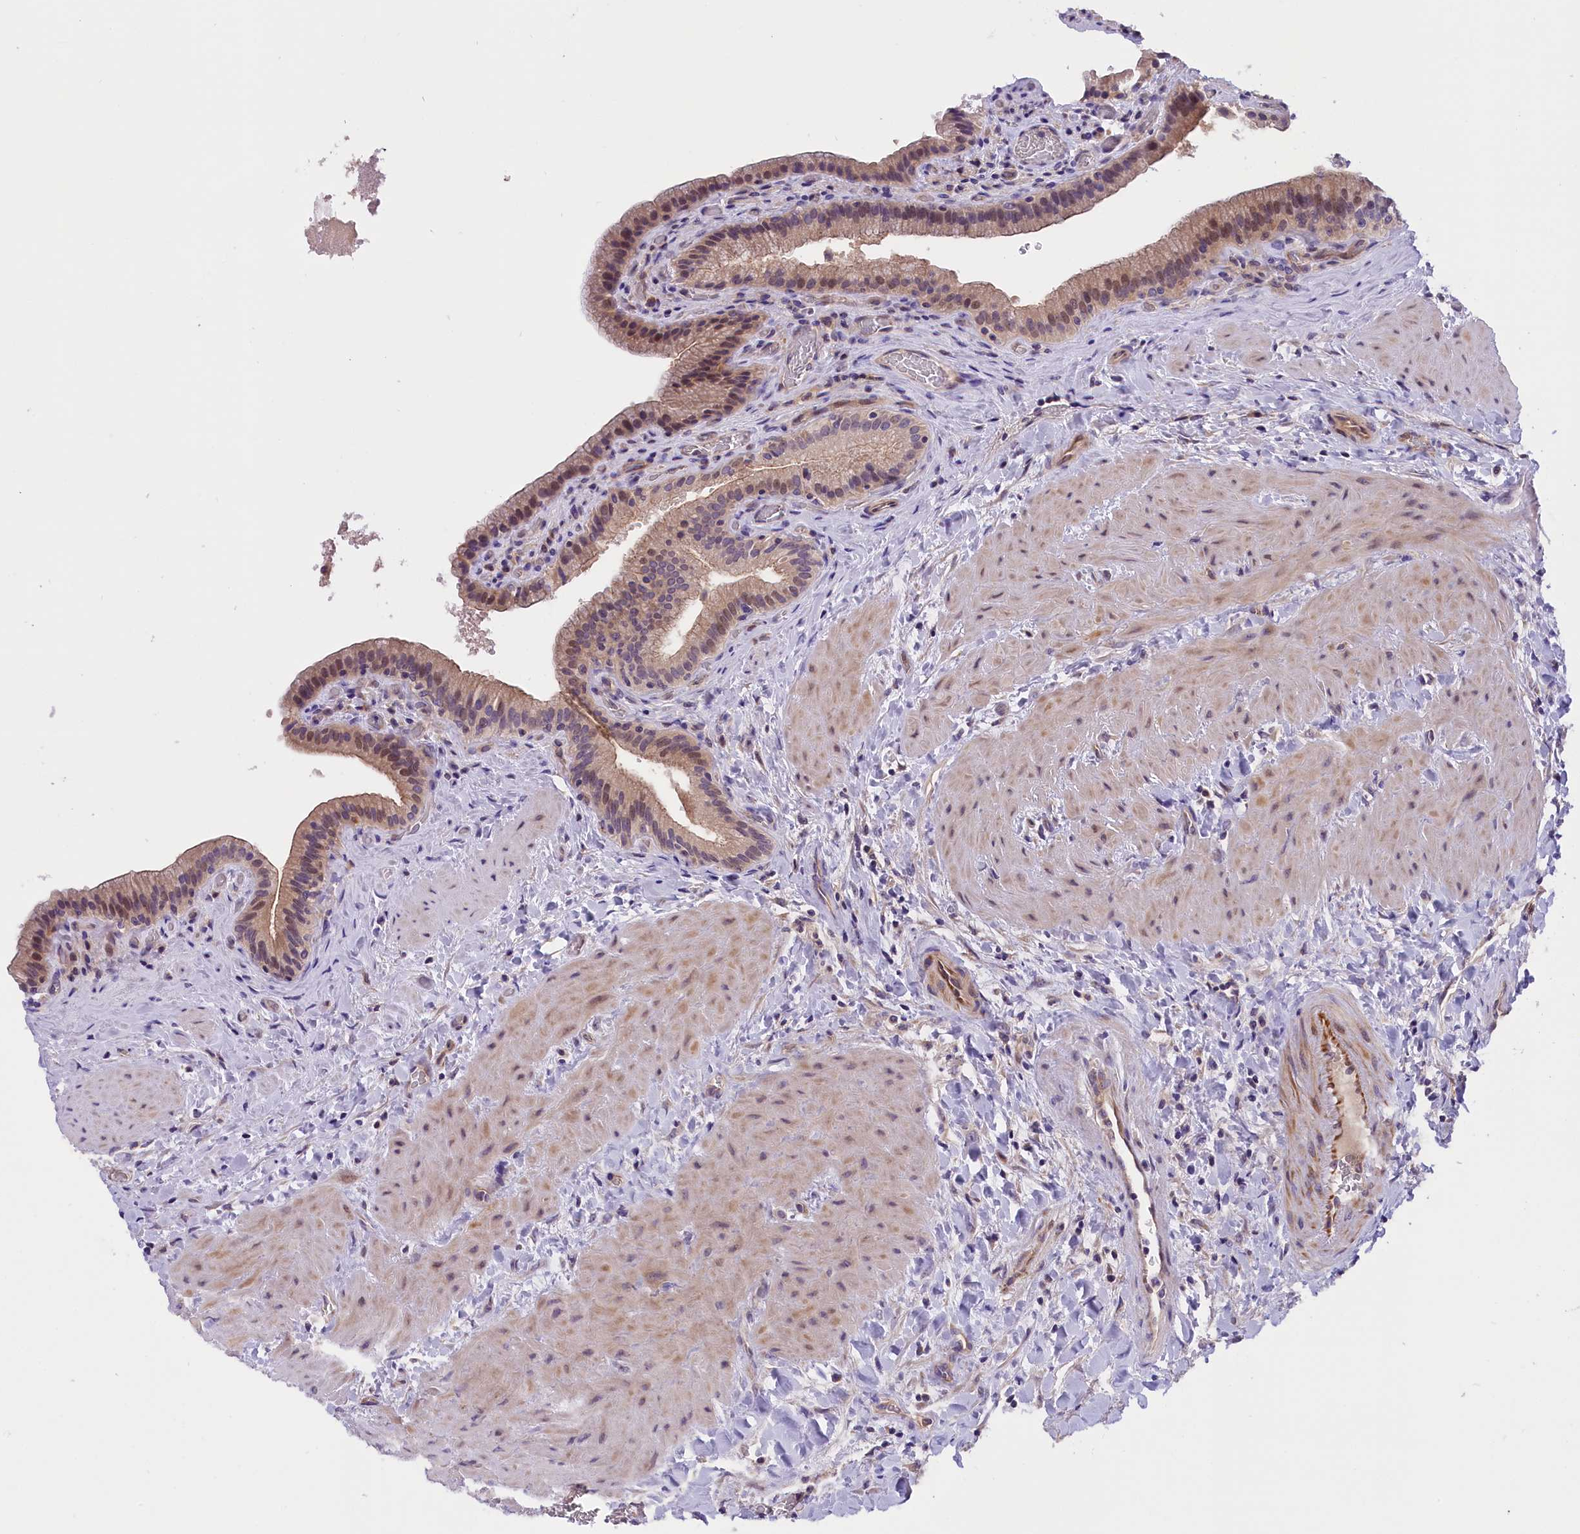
{"staining": {"intensity": "weak", "quantity": ">75%", "location": "cytoplasmic/membranous"}, "tissue": "gallbladder", "cell_type": "Glandular cells", "image_type": "normal", "snomed": [{"axis": "morphology", "description": "Normal tissue, NOS"}, {"axis": "topography", "description": "Gallbladder"}], "caption": "Weak cytoplasmic/membranous protein staining is present in approximately >75% of glandular cells in gallbladder.", "gene": "CCDC32", "patient": {"sex": "male", "age": 24}}